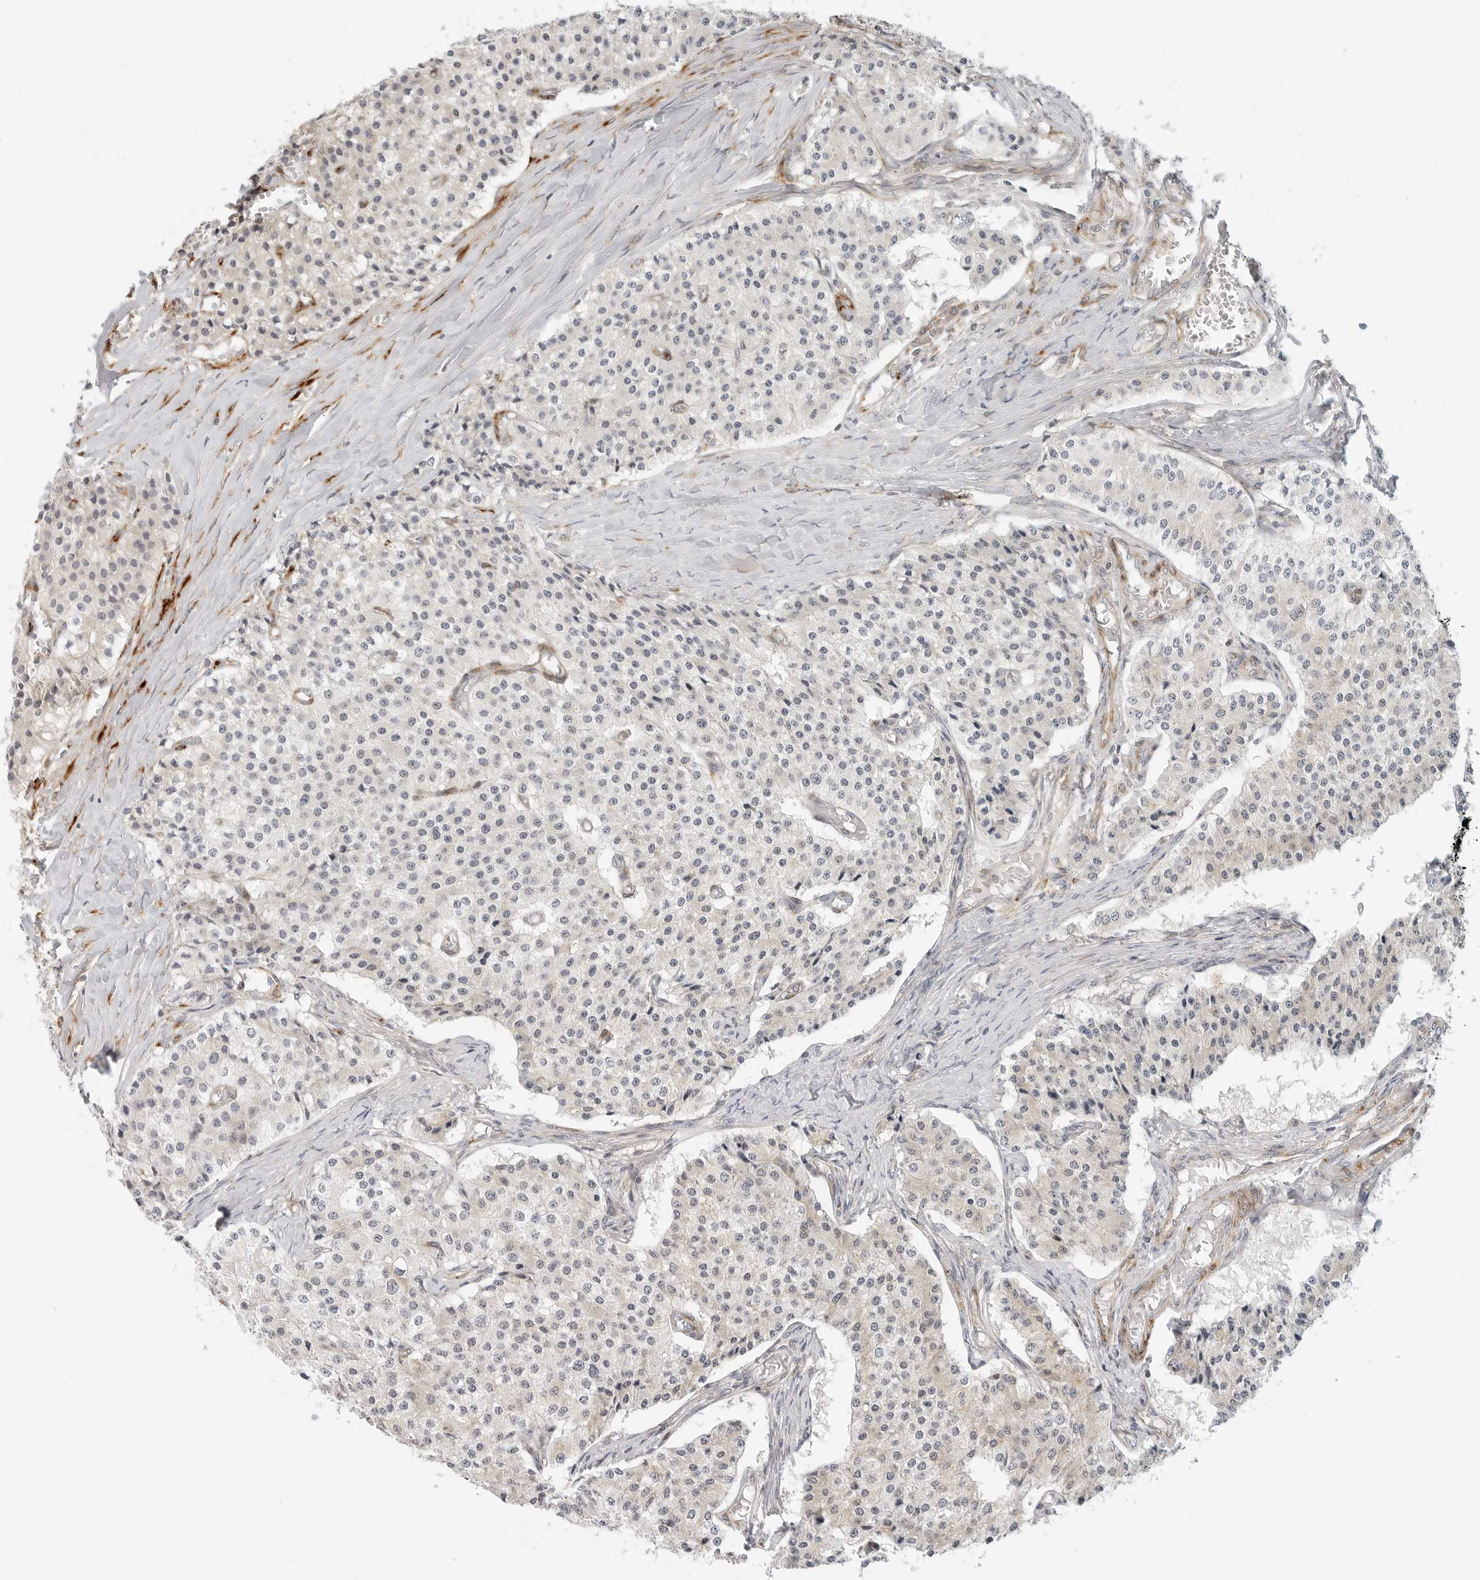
{"staining": {"intensity": "weak", "quantity": "<25%", "location": "cytoplasmic/membranous"}, "tissue": "carcinoid", "cell_type": "Tumor cells", "image_type": "cancer", "snomed": [{"axis": "morphology", "description": "Carcinoid, malignant, NOS"}, {"axis": "topography", "description": "Colon"}], "caption": "DAB (3,3'-diaminobenzidine) immunohistochemical staining of carcinoid exhibits no significant expression in tumor cells.", "gene": "C1QTNF1", "patient": {"sex": "female", "age": 52}}